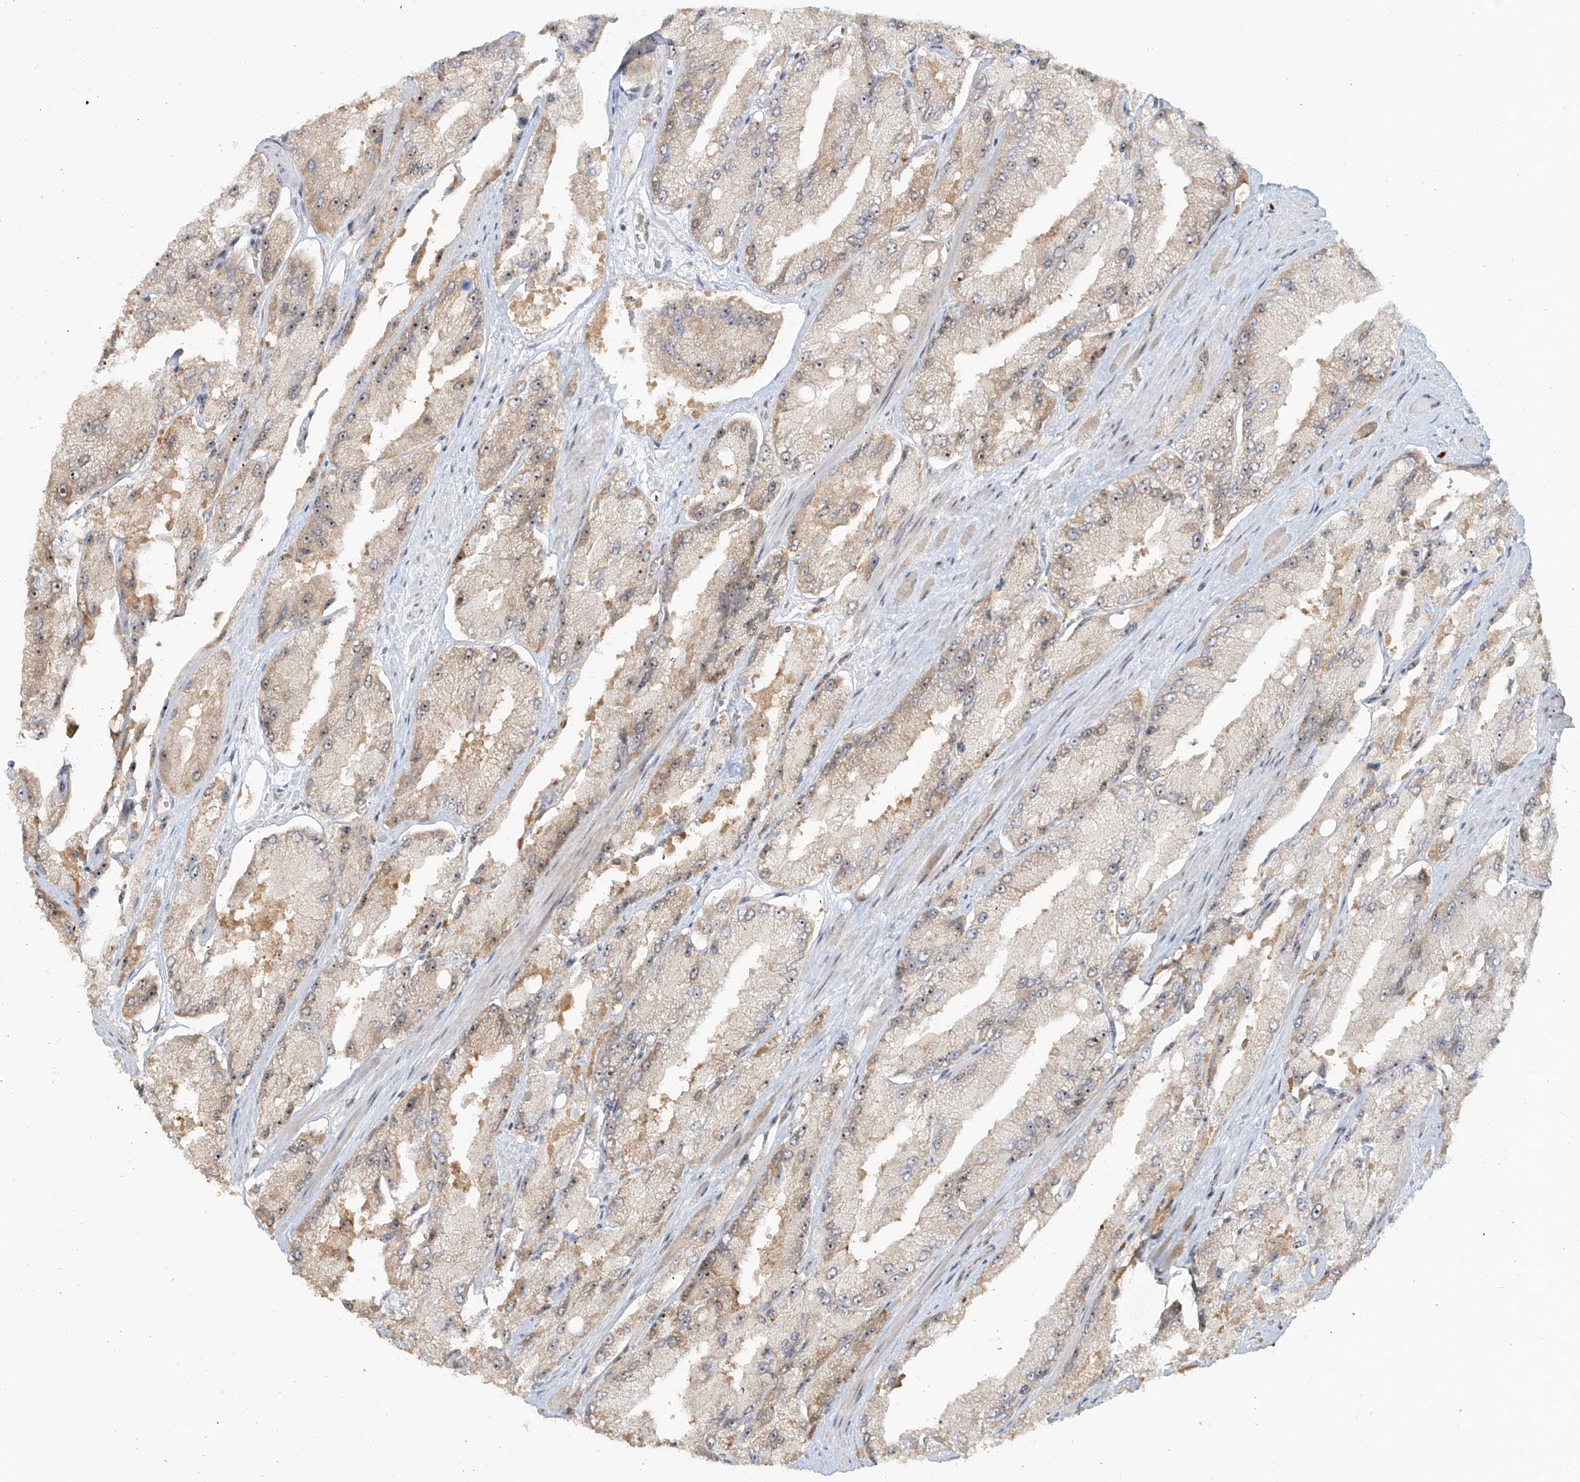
{"staining": {"intensity": "weak", "quantity": "25%-75%", "location": "cytoplasmic/membranous,nuclear"}, "tissue": "prostate cancer", "cell_type": "Tumor cells", "image_type": "cancer", "snomed": [{"axis": "morphology", "description": "Adenocarcinoma, High grade"}, {"axis": "topography", "description": "Prostate"}], "caption": "Weak cytoplasmic/membranous and nuclear protein expression is present in approximately 25%-75% of tumor cells in prostate cancer.", "gene": "BYSL", "patient": {"sex": "male", "age": 58}}